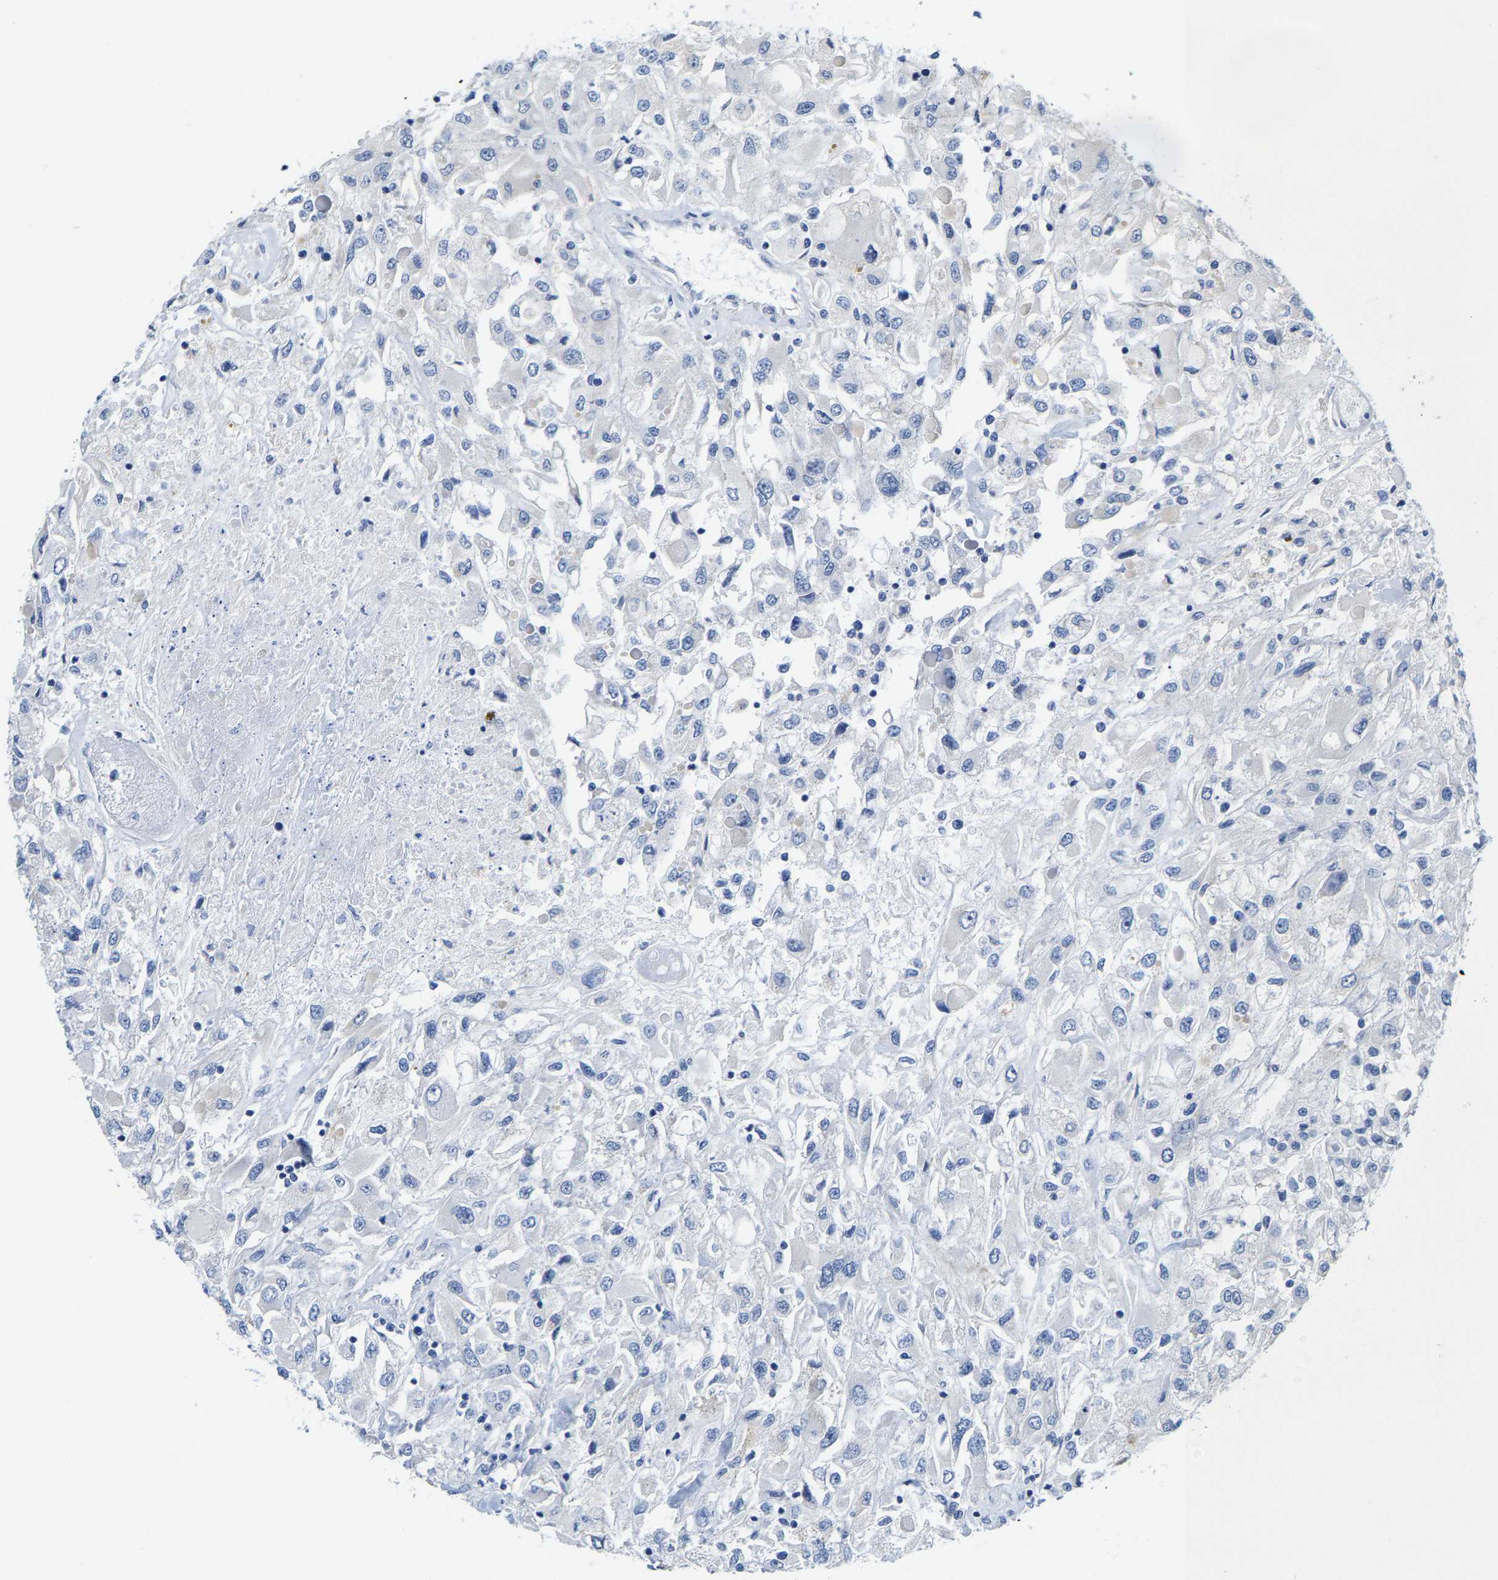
{"staining": {"intensity": "negative", "quantity": "none", "location": "none"}, "tissue": "renal cancer", "cell_type": "Tumor cells", "image_type": "cancer", "snomed": [{"axis": "morphology", "description": "Adenocarcinoma, NOS"}, {"axis": "topography", "description": "Kidney"}], "caption": "Tumor cells are negative for protein expression in human renal adenocarcinoma.", "gene": "KLHL1", "patient": {"sex": "female", "age": 52}}